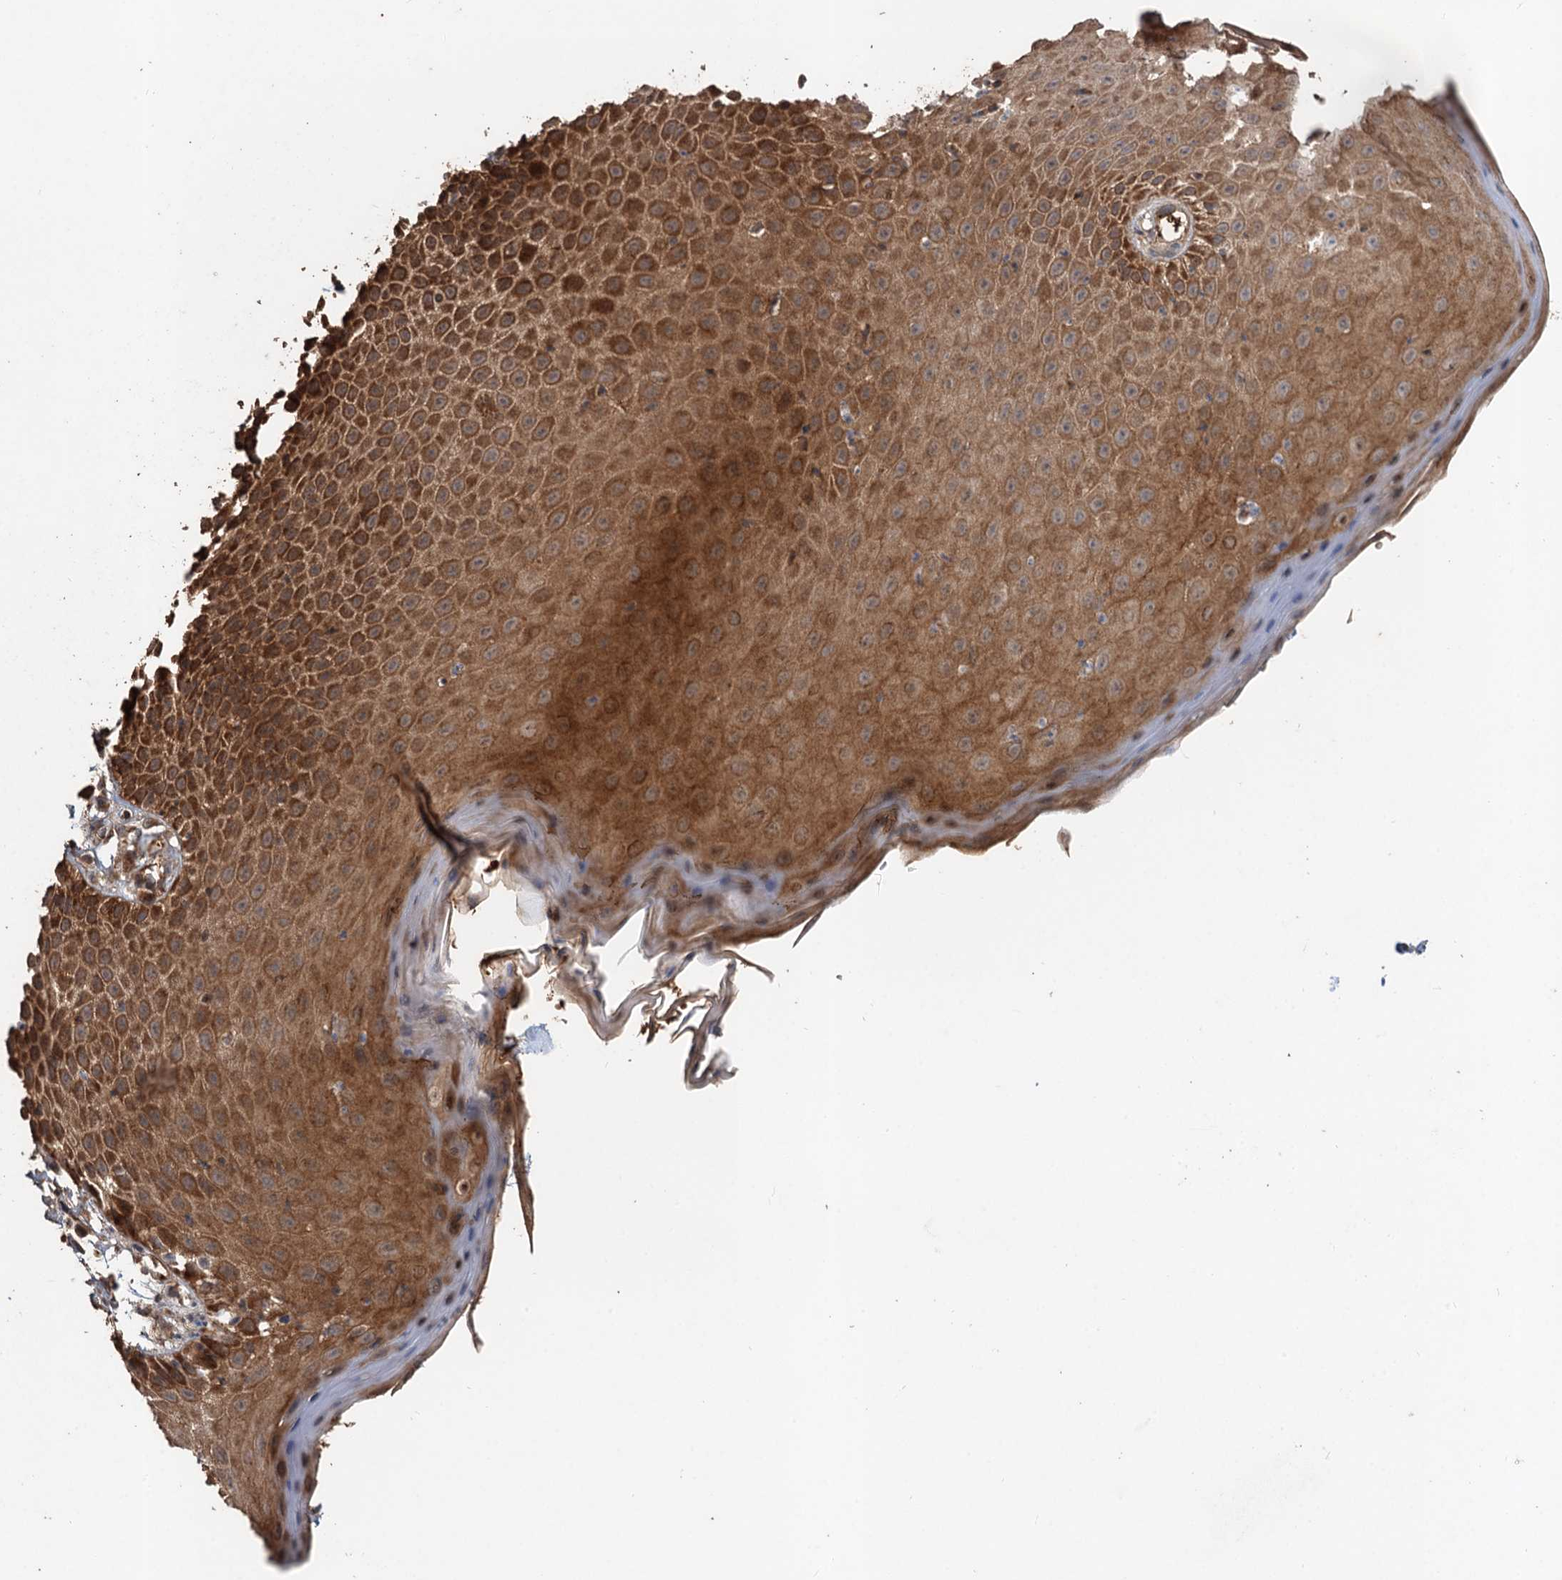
{"staining": {"intensity": "strong", "quantity": ">75%", "location": "cytoplasmic/membranous"}, "tissue": "skin", "cell_type": "Epidermal cells", "image_type": "normal", "snomed": [{"axis": "morphology", "description": "Normal tissue, NOS"}, {"axis": "topography", "description": "Vulva"}], "caption": "Immunohistochemical staining of normal human skin displays >75% levels of strong cytoplasmic/membranous protein expression in about >75% of epidermal cells. Nuclei are stained in blue.", "gene": "DEXI", "patient": {"sex": "female", "age": 68}}